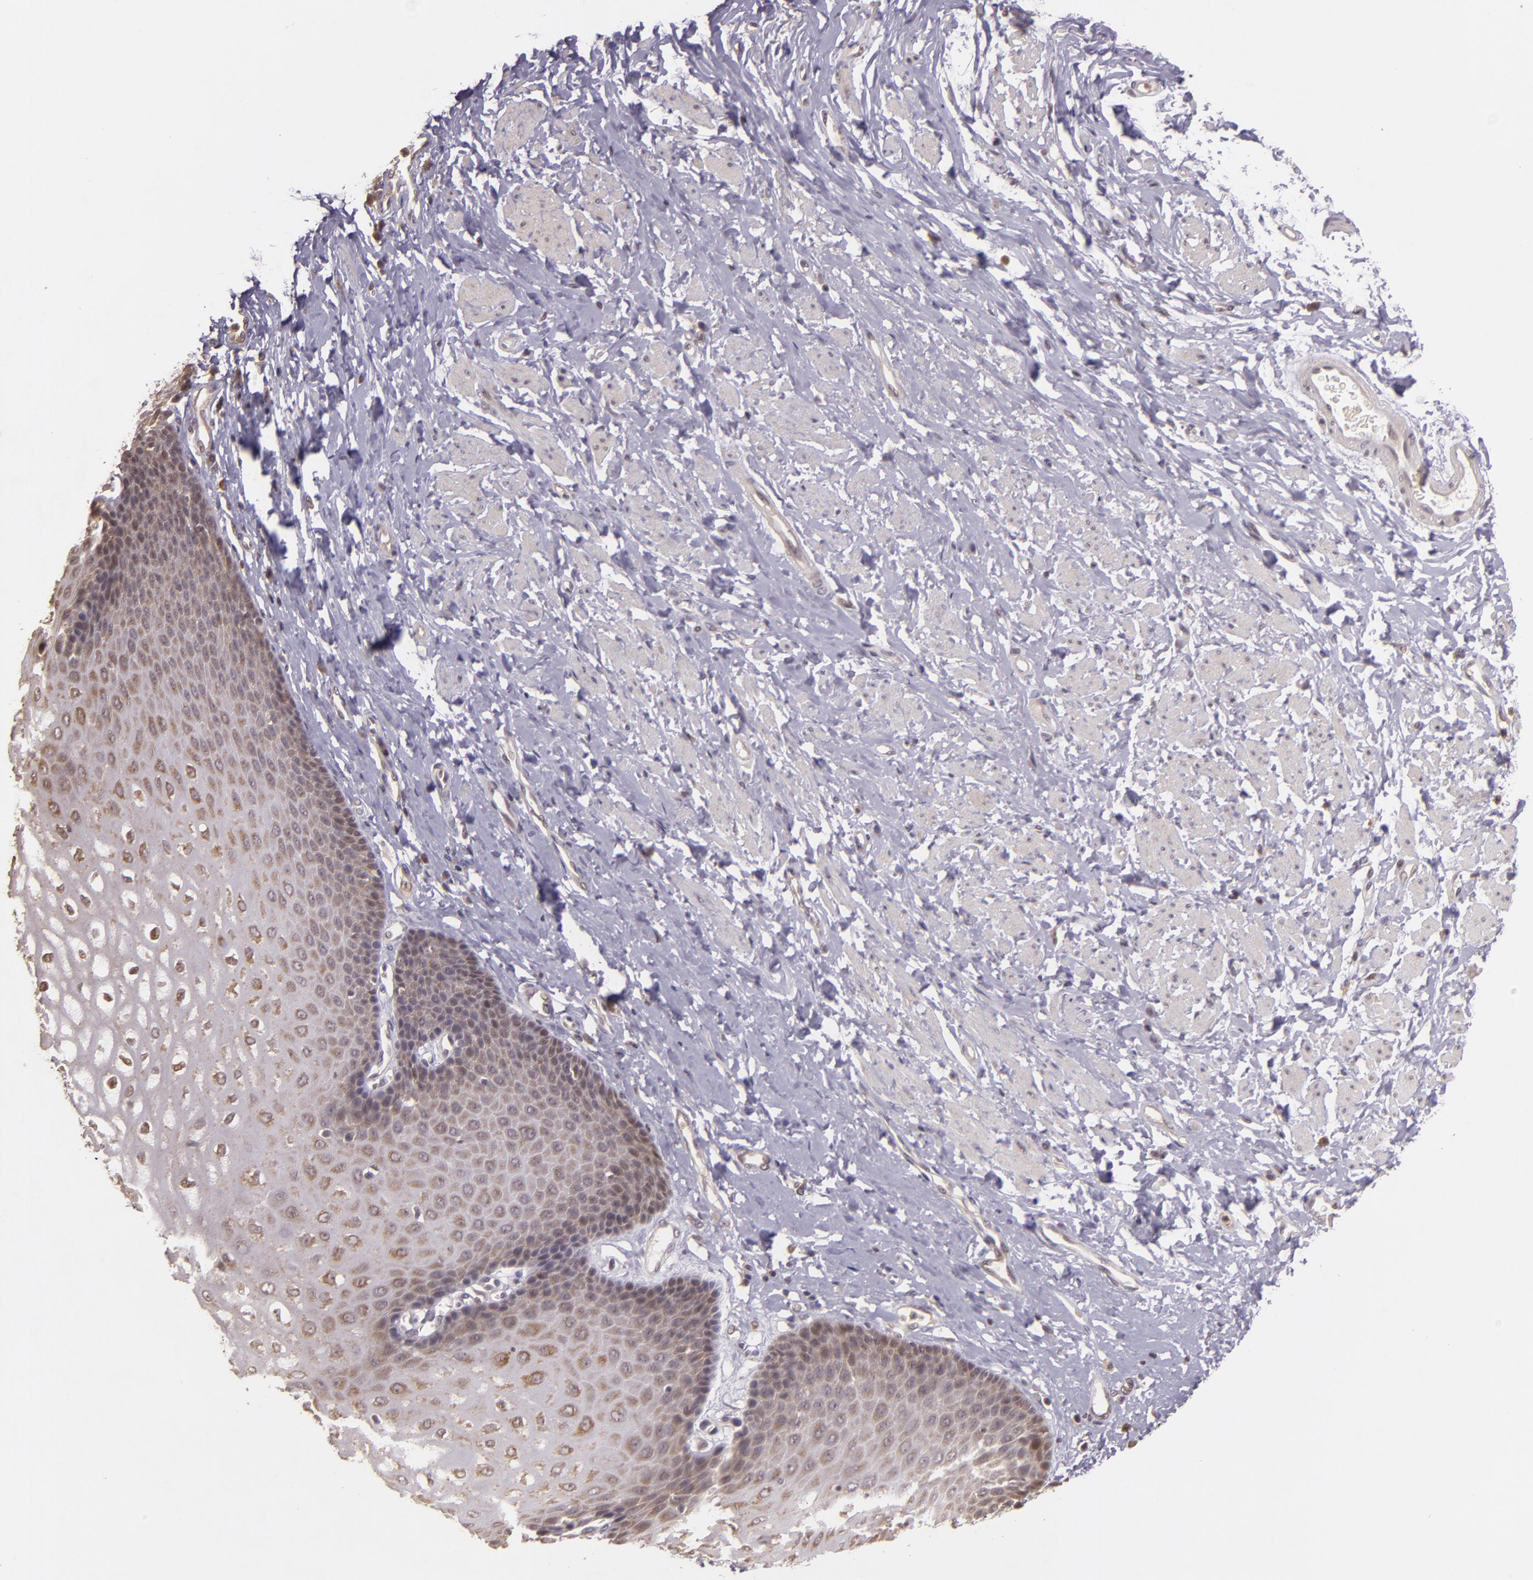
{"staining": {"intensity": "weak", "quantity": "25%-75%", "location": "cytoplasmic/membranous,nuclear"}, "tissue": "esophagus", "cell_type": "Squamous epithelial cells", "image_type": "normal", "snomed": [{"axis": "morphology", "description": "Normal tissue, NOS"}, {"axis": "topography", "description": "Esophagus"}], "caption": "Immunohistochemical staining of benign esophagus exhibits low levels of weak cytoplasmic/membranous,nuclear positivity in approximately 25%-75% of squamous epithelial cells.", "gene": "TXNRD2", "patient": {"sex": "male", "age": 70}}